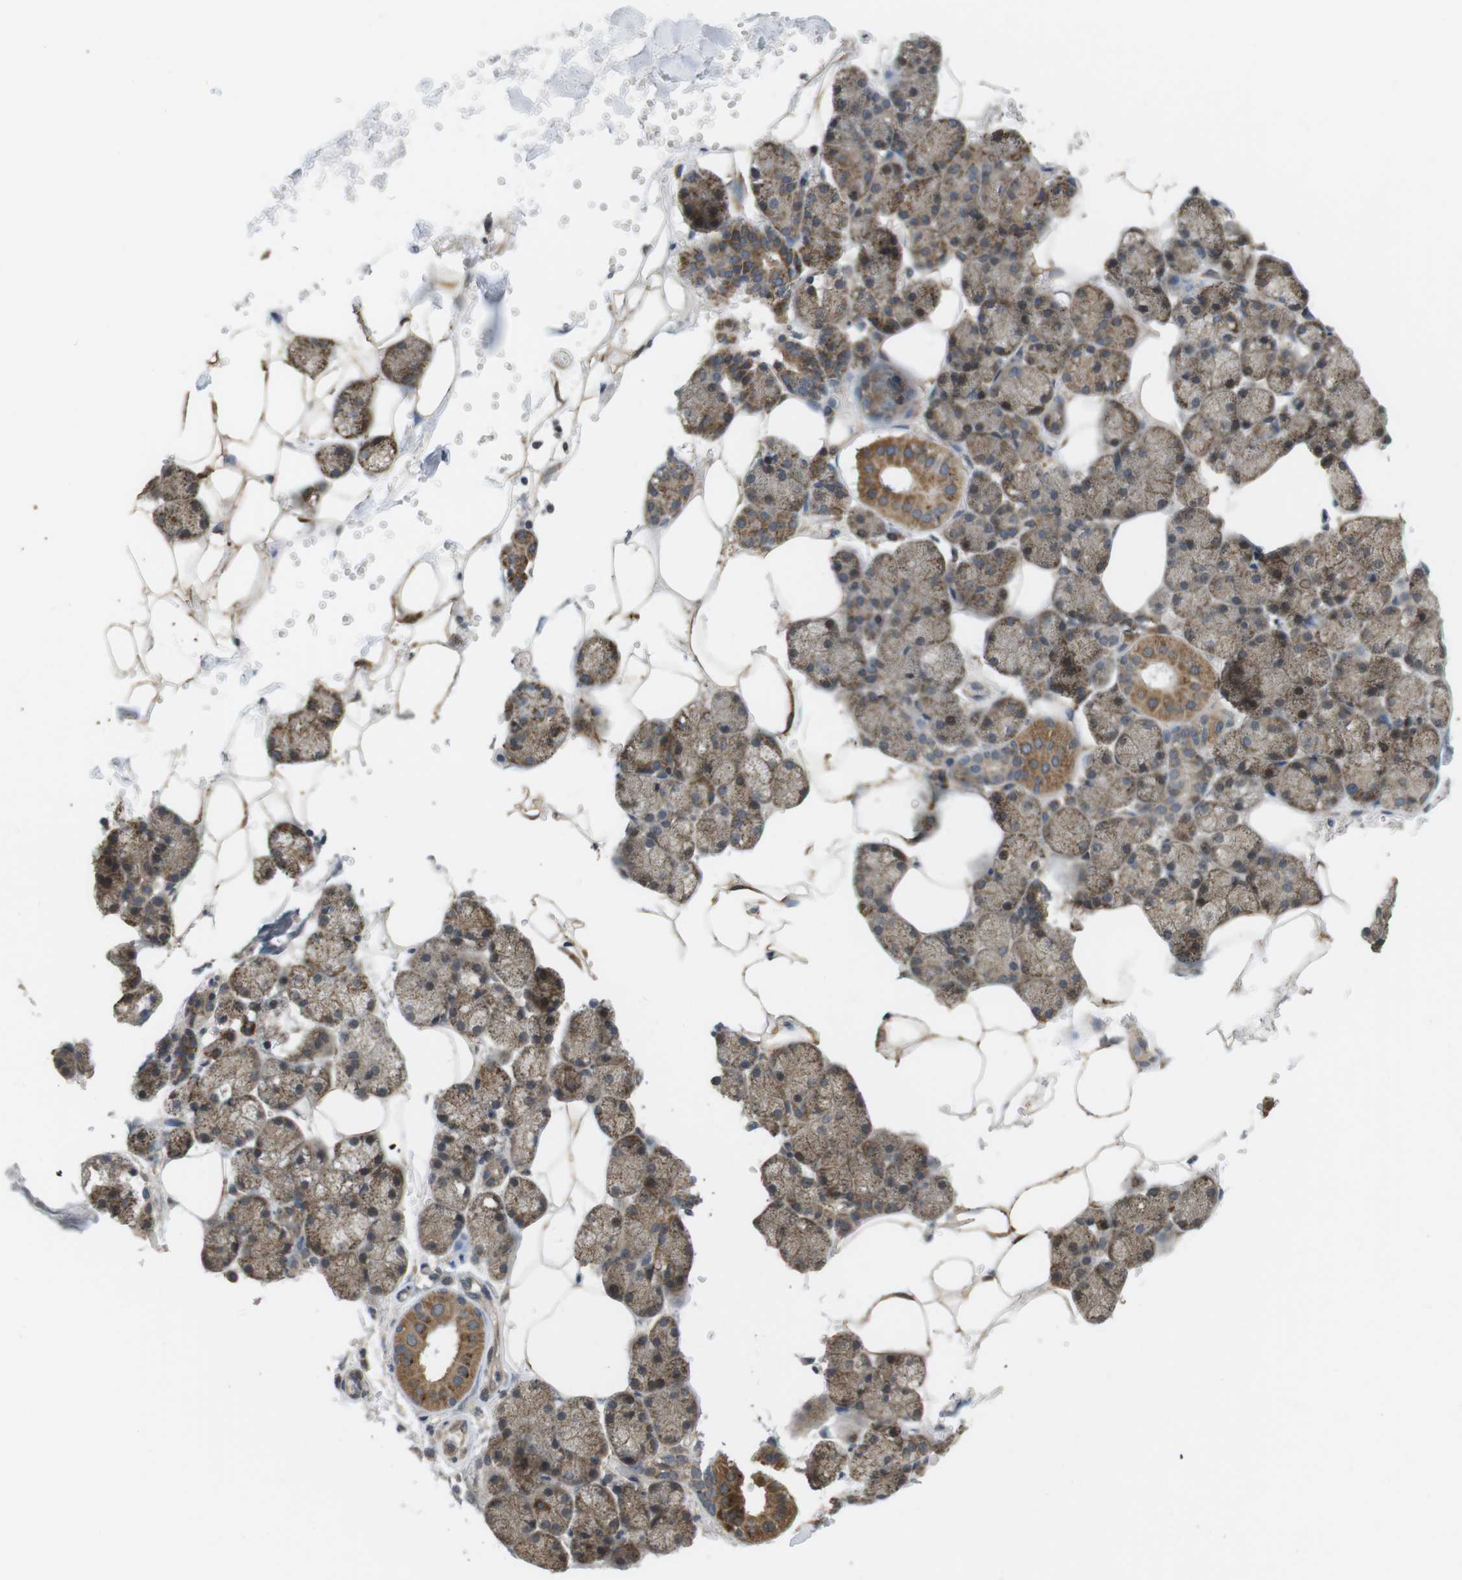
{"staining": {"intensity": "moderate", "quantity": ">75%", "location": "cytoplasmic/membranous"}, "tissue": "salivary gland", "cell_type": "Glandular cells", "image_type": "normal", "snomed": [{"axis": "morphology", "description": "Normal tissue, NOS"}, {"axis": "topography", "description": "Salivary gland"}], "caption": "Glandular cells display medium levels of moderate cytoplasmic/membranous positivity in approximately >75% of cells in unremarkable salivary gland.", "gene": "RNF130", "patient": {"sex": "male", "age": 62}}